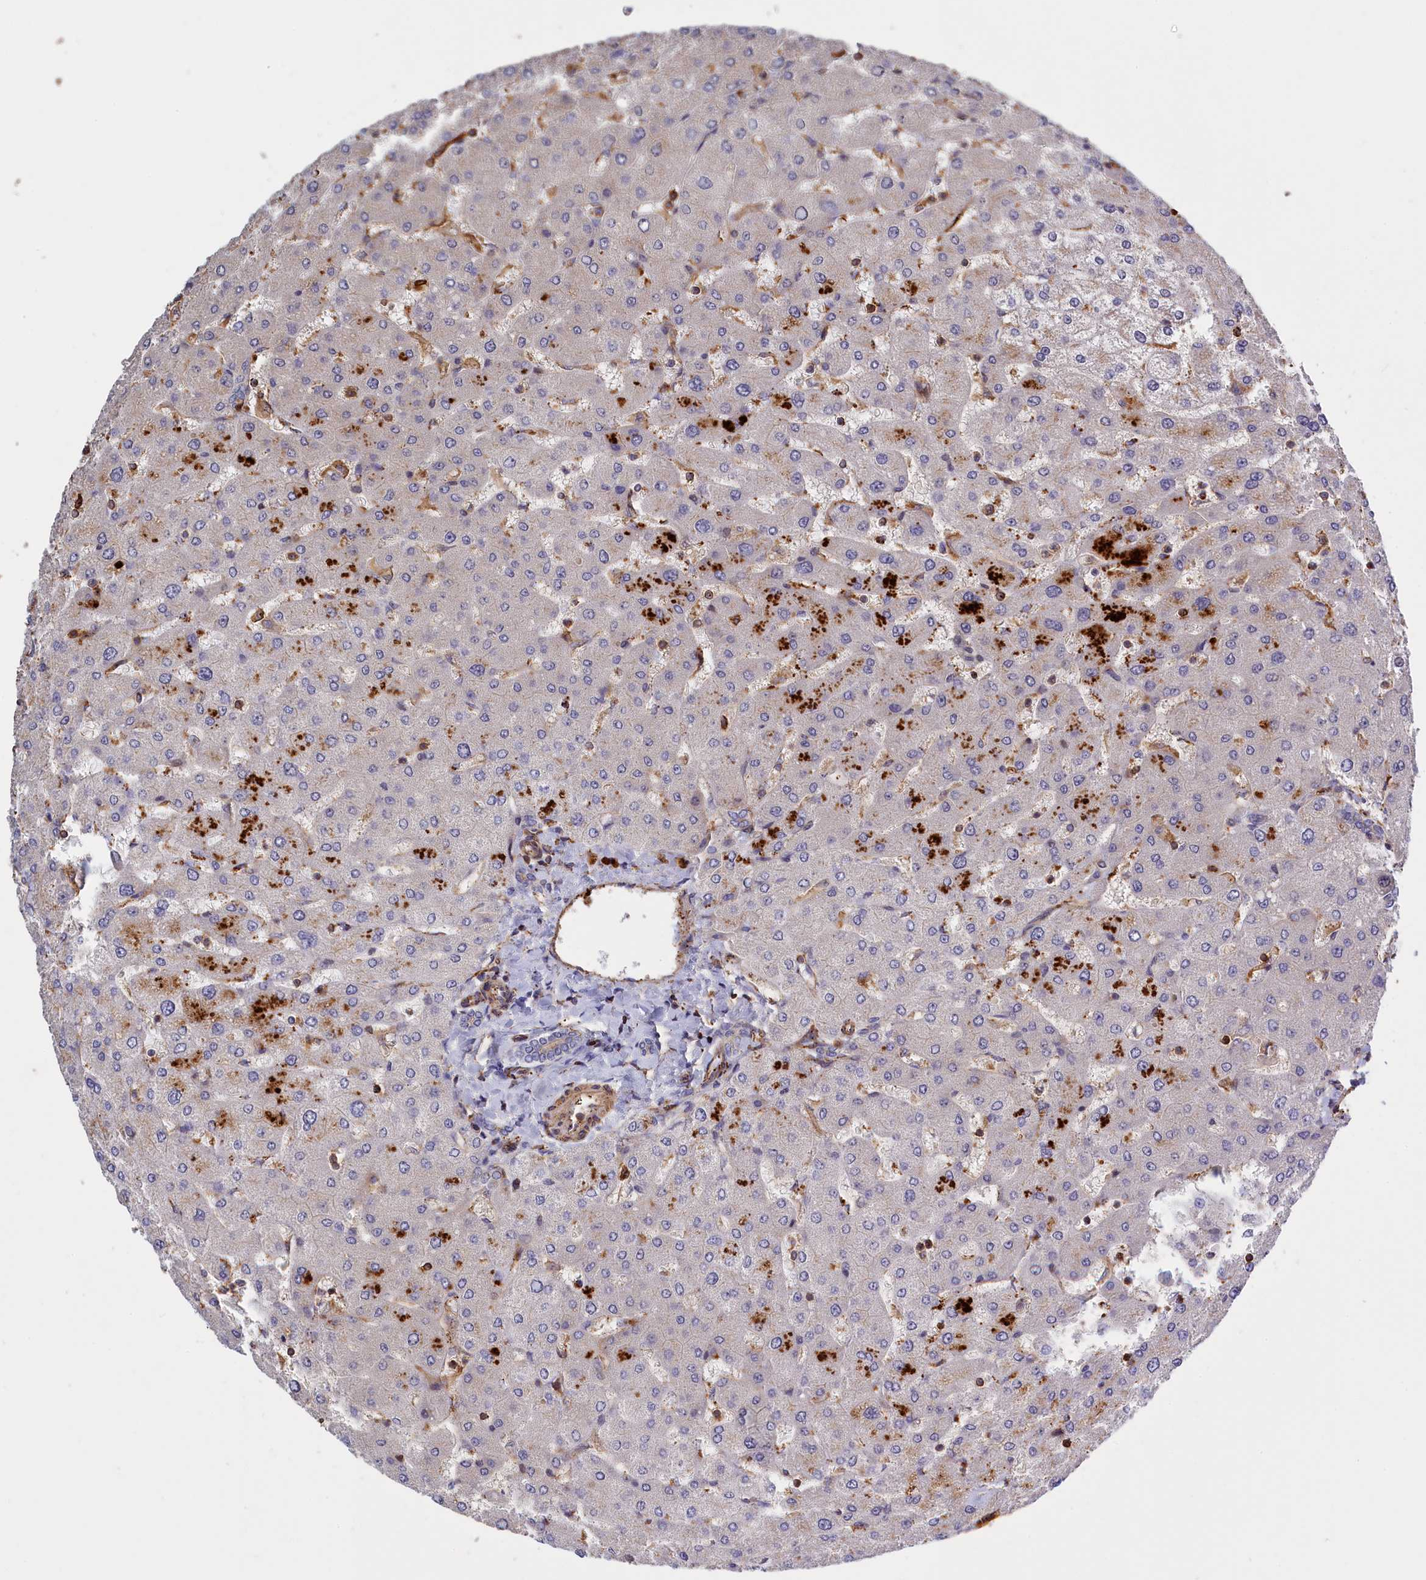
{"staining": {"intensity": "negative", "quantity": "none", "location": "none"}, "tissue": "liver", "cell_type": "Cholangiocytes", "image_type": "normal", "snomed": [{"axis": "morphology", "description": "Normal tissue, NOS"}, {"axis": "topography", "description": "Liver"}], "caption": "High power microscopy histopathology image of an immunohistochemistry (IHC) micrograph of benign liver, revealing no significant positivity in cholangiocytes.", "gene": "ANKRD27", "patient": {"sex": "male", "age": 55}}